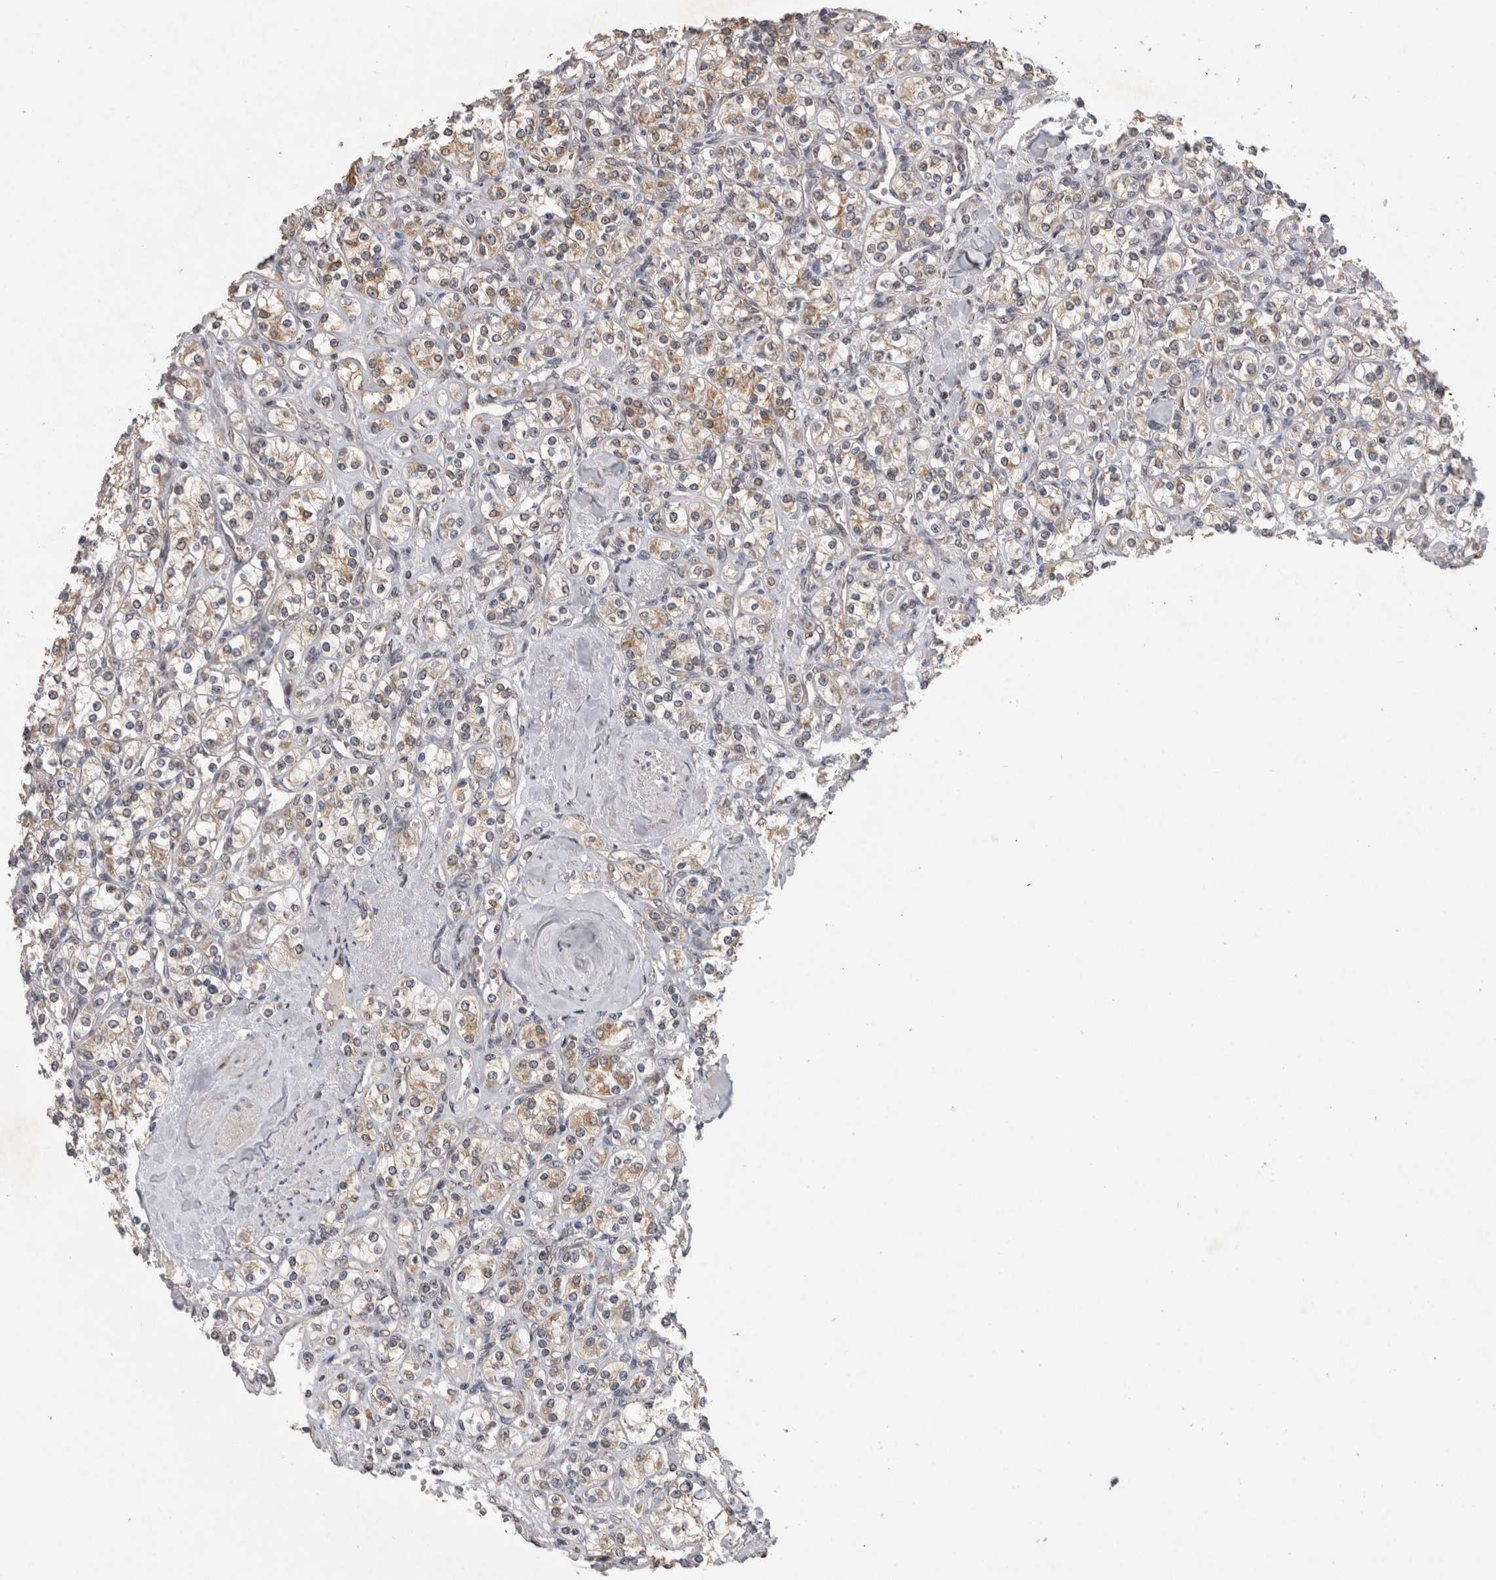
{"staining": {"intensity": "weak", "quantity": ">75%", "location": "cytoplasmic/membranous"}, "tissue": "renal cancer", "cell_type": "Tumor cells", "image_type": "cancer", "snomed": [{"axis": "morphology", "description": "Adenocarcinoma, NOS"}, {"axis": "topography", "description": "Kidney"}], "caption": "Immunohistochemical staining of renal cancer (adenocarcinoma) displays weak cytoplasmic/membranous protein positivity in about >75% of tumor cells. Using DAB (3,3'-diaminobenzidine) (brown) and hematoxylin (blue) stains, captured at high magnification using brightfield microscopy.", "gene": "RHPN1", "patient": {"sex": "male", "age": 77}}